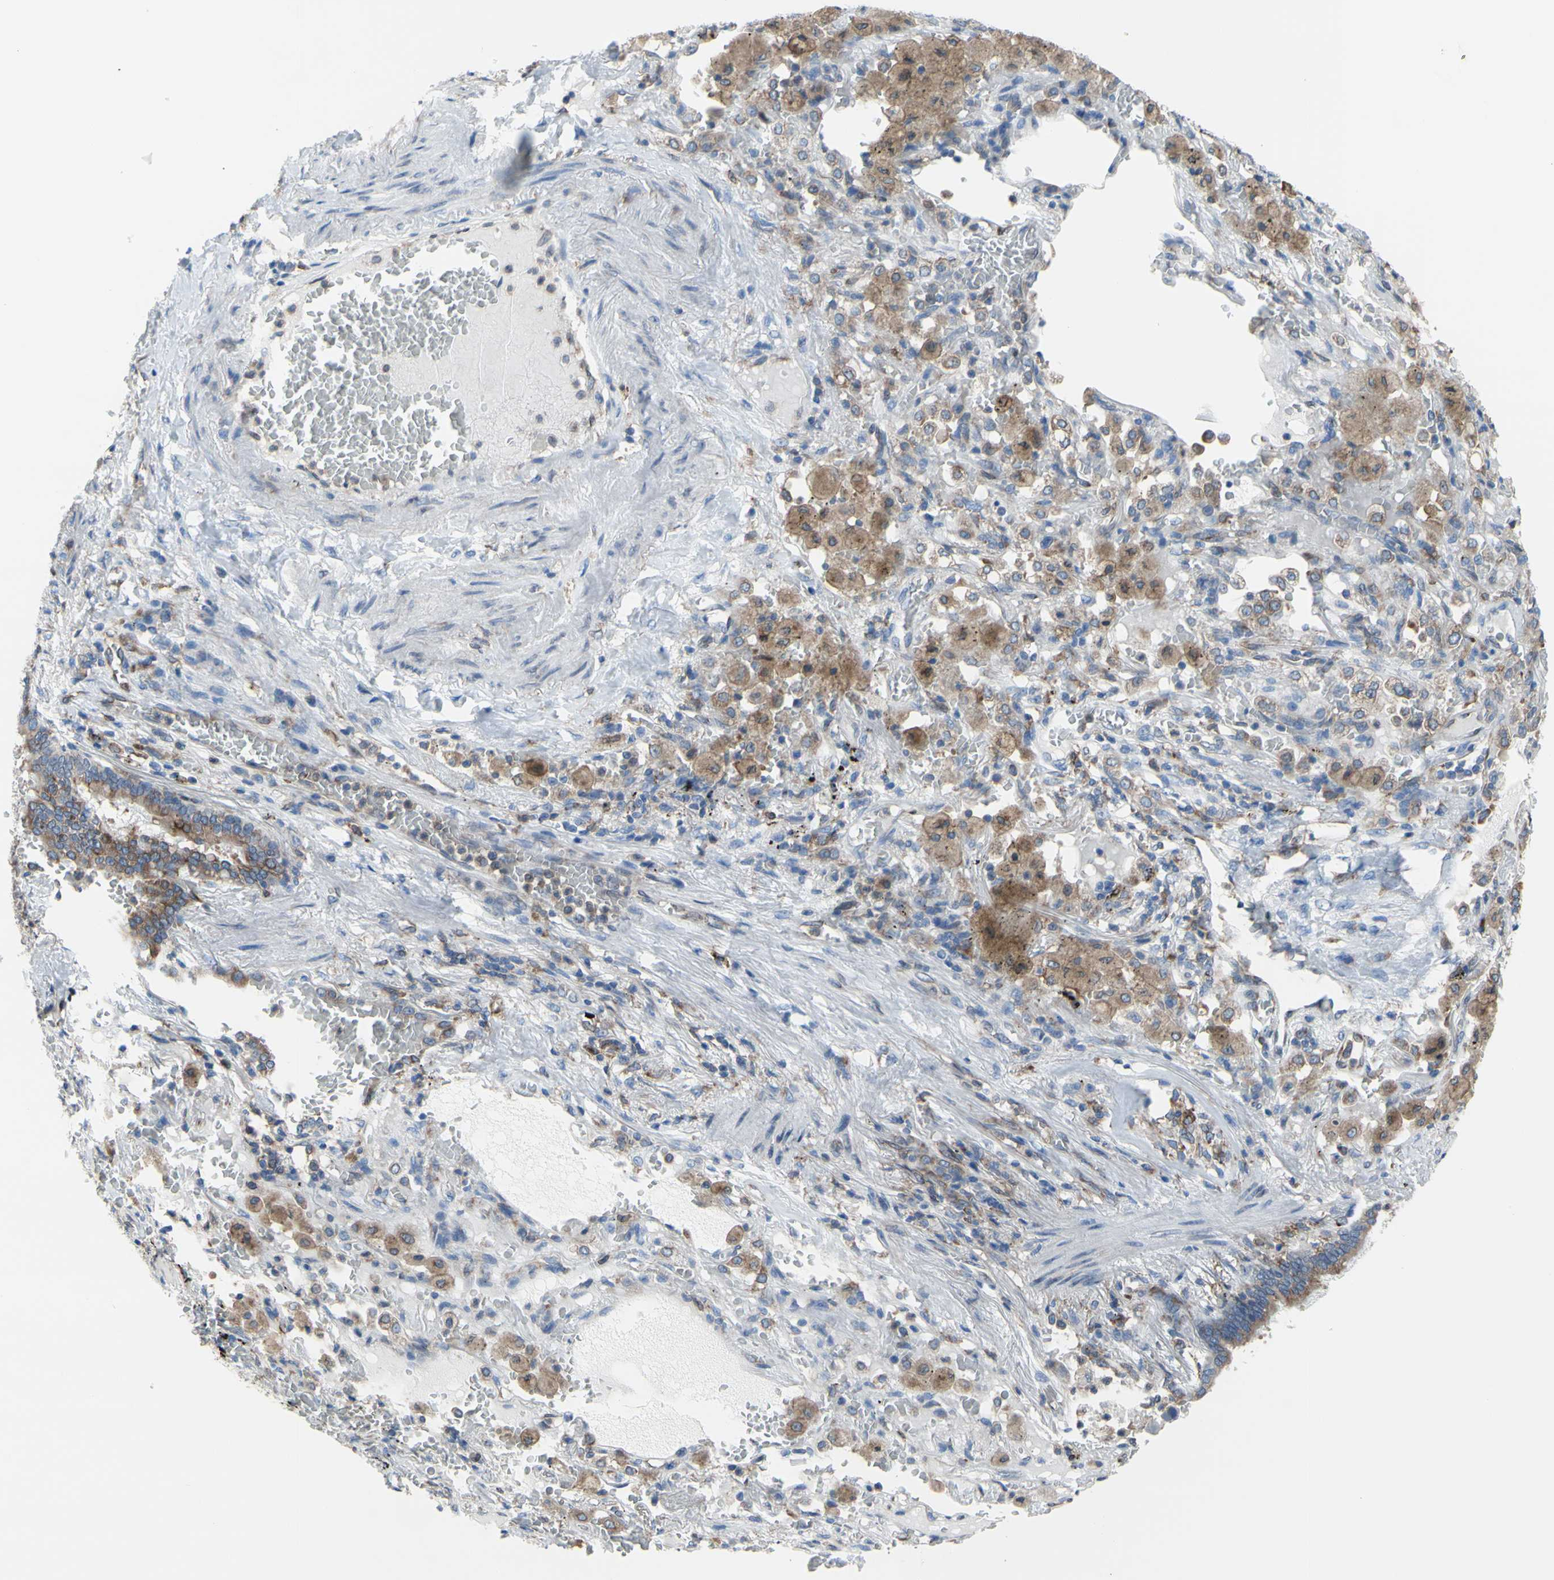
{"staining": {"intensity": "moderate", "quantity": ">75%", "location": "cytoplasmic/membranous"}, "tissue": "lung cancer", "cell_type": "Tumor cells", "image_type": "cancer", "snomed": [{"axis": "morphology", "description": "Squamous cell carcinoma, NOS"}, {"axis": "topography", "description": "Lung"}], "caption": "There is medium levels of moderate cytoplasmic/membranous expression in tumor cells of squamous cell carcinoma (lung), as demonstrated by immunohistochemical staining (brown color).", "gene": "MGST2", "patient": {"sex": "male", "age": 57}}